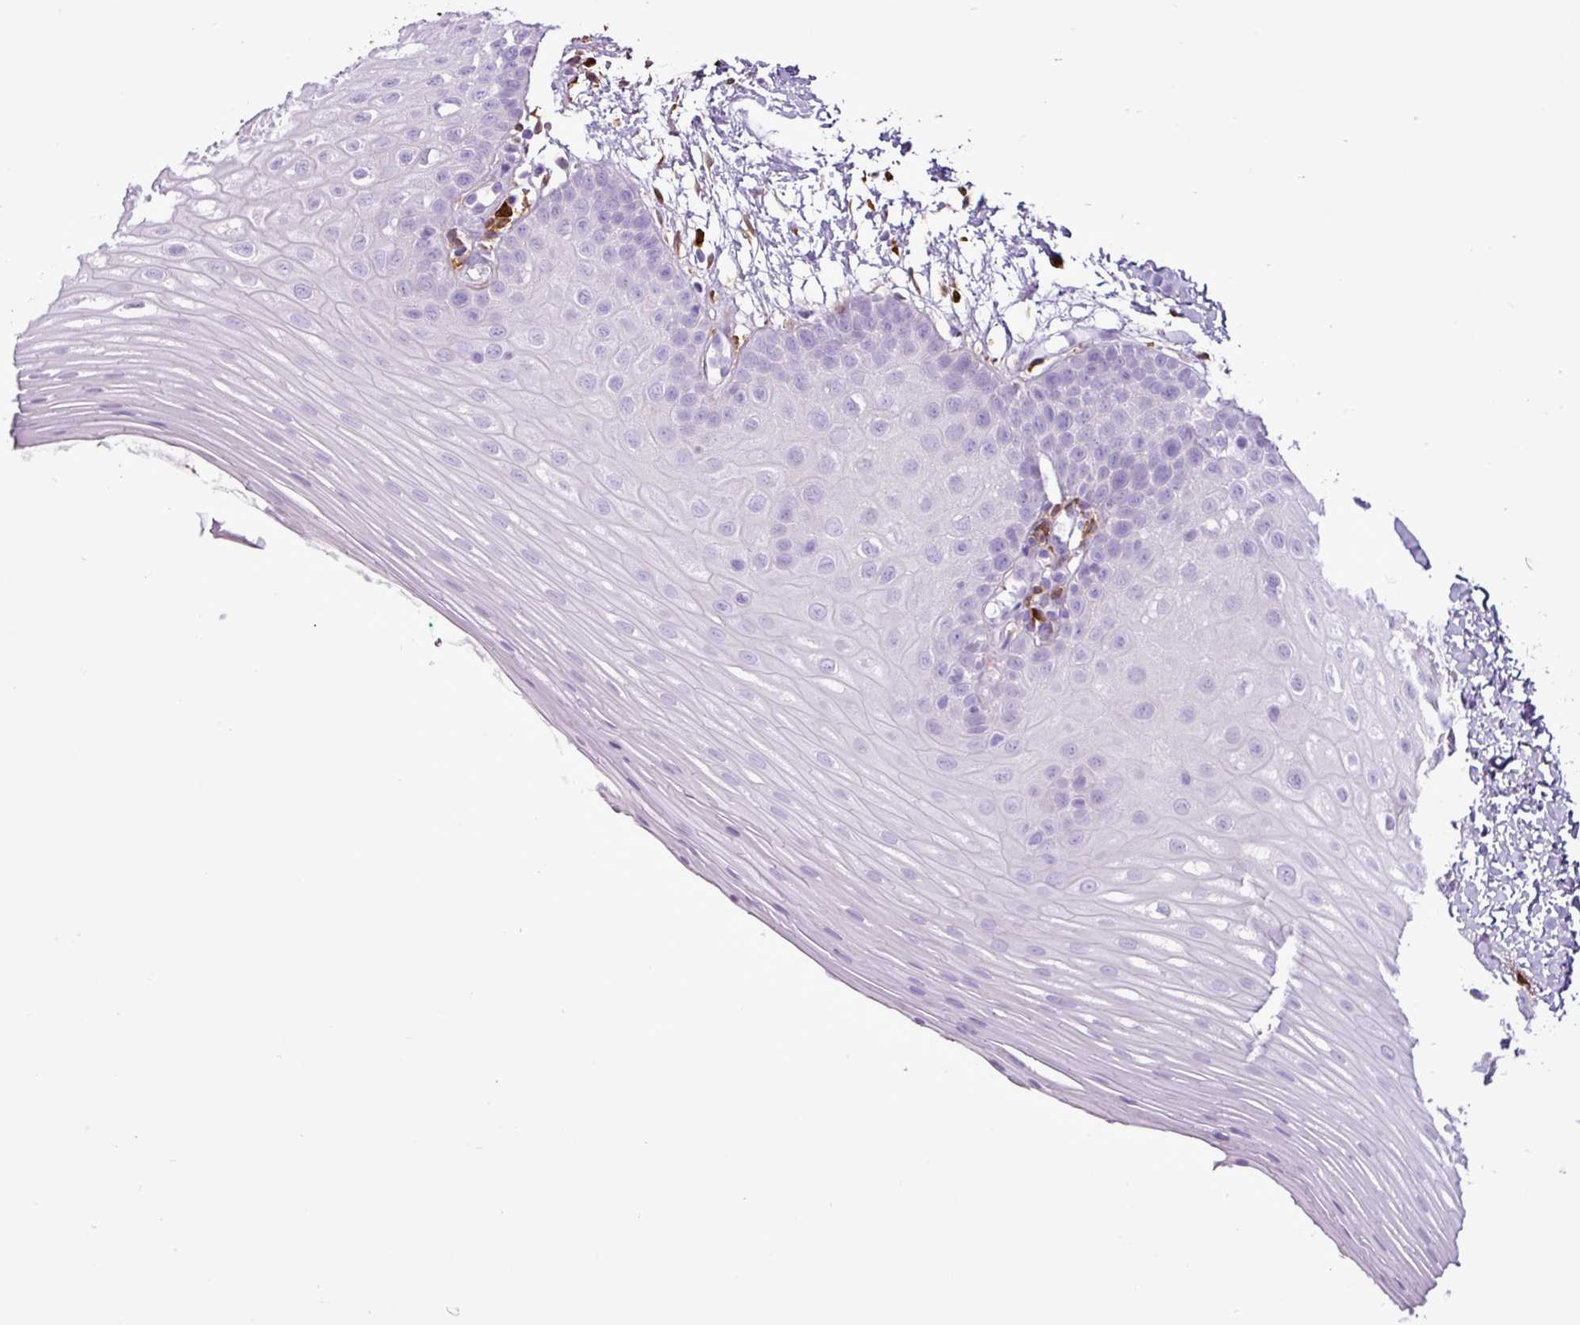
{"staining": {"intensity": "negative", "quantity": "none", "location": "none"}, "tissue": "oral mucosa", "cell_type": "Squamous epithelial cells", "image_type": "normal", "snomed": [{"axis": "morphology", "description": "Normal tissue, NOS"}, {"axis": "topography", "description": "Oral tissue"}], "caption": "Photomicrograph shows no protein positivity in squamous epithelial cells of normal oral mucosa. The staining was performed using DAB to visualize the protein expression in brown, while the nuclei were stained in blue with hematoxylin (Magnification: 20x).", "gene": "TMEM200C", "patient": {"sex": "female", "age": 67}}